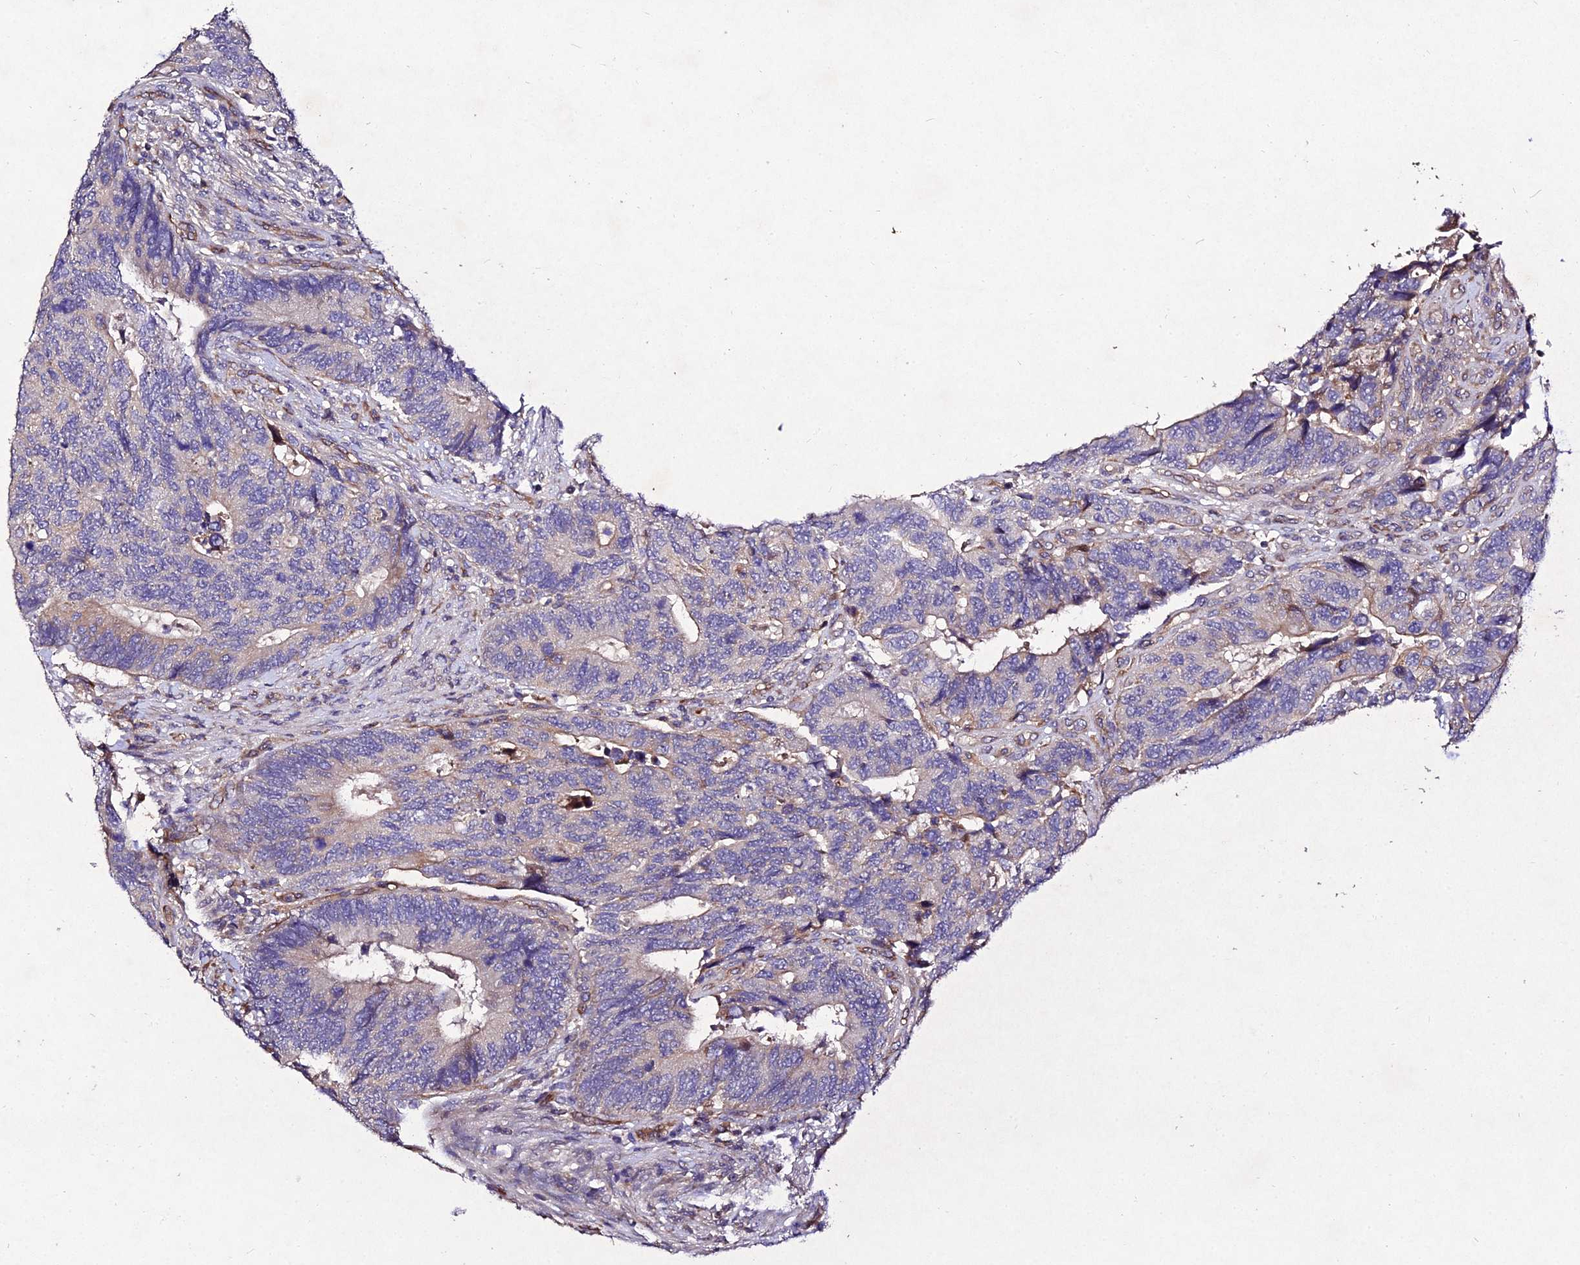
{"staining": {"intensity": "weak", "quantity": "<25%", "location": "cytoplasmic/membranous"}, "tissue": "colorectal cancer", "cell_type": "Tumor cells", "image_type": "cancer", "snomed": [{"axis": "morphology", "description": "Adenocarcinoma, NOS"}, {"axis": "topography", "description": "Colon"}], "caption": "Immunohistochemistry (IHC) of human colorectal cancer displays no expression in tumor cells.", "gene": "AP3M2", "patient": {"sex": "male", "age": 87}}